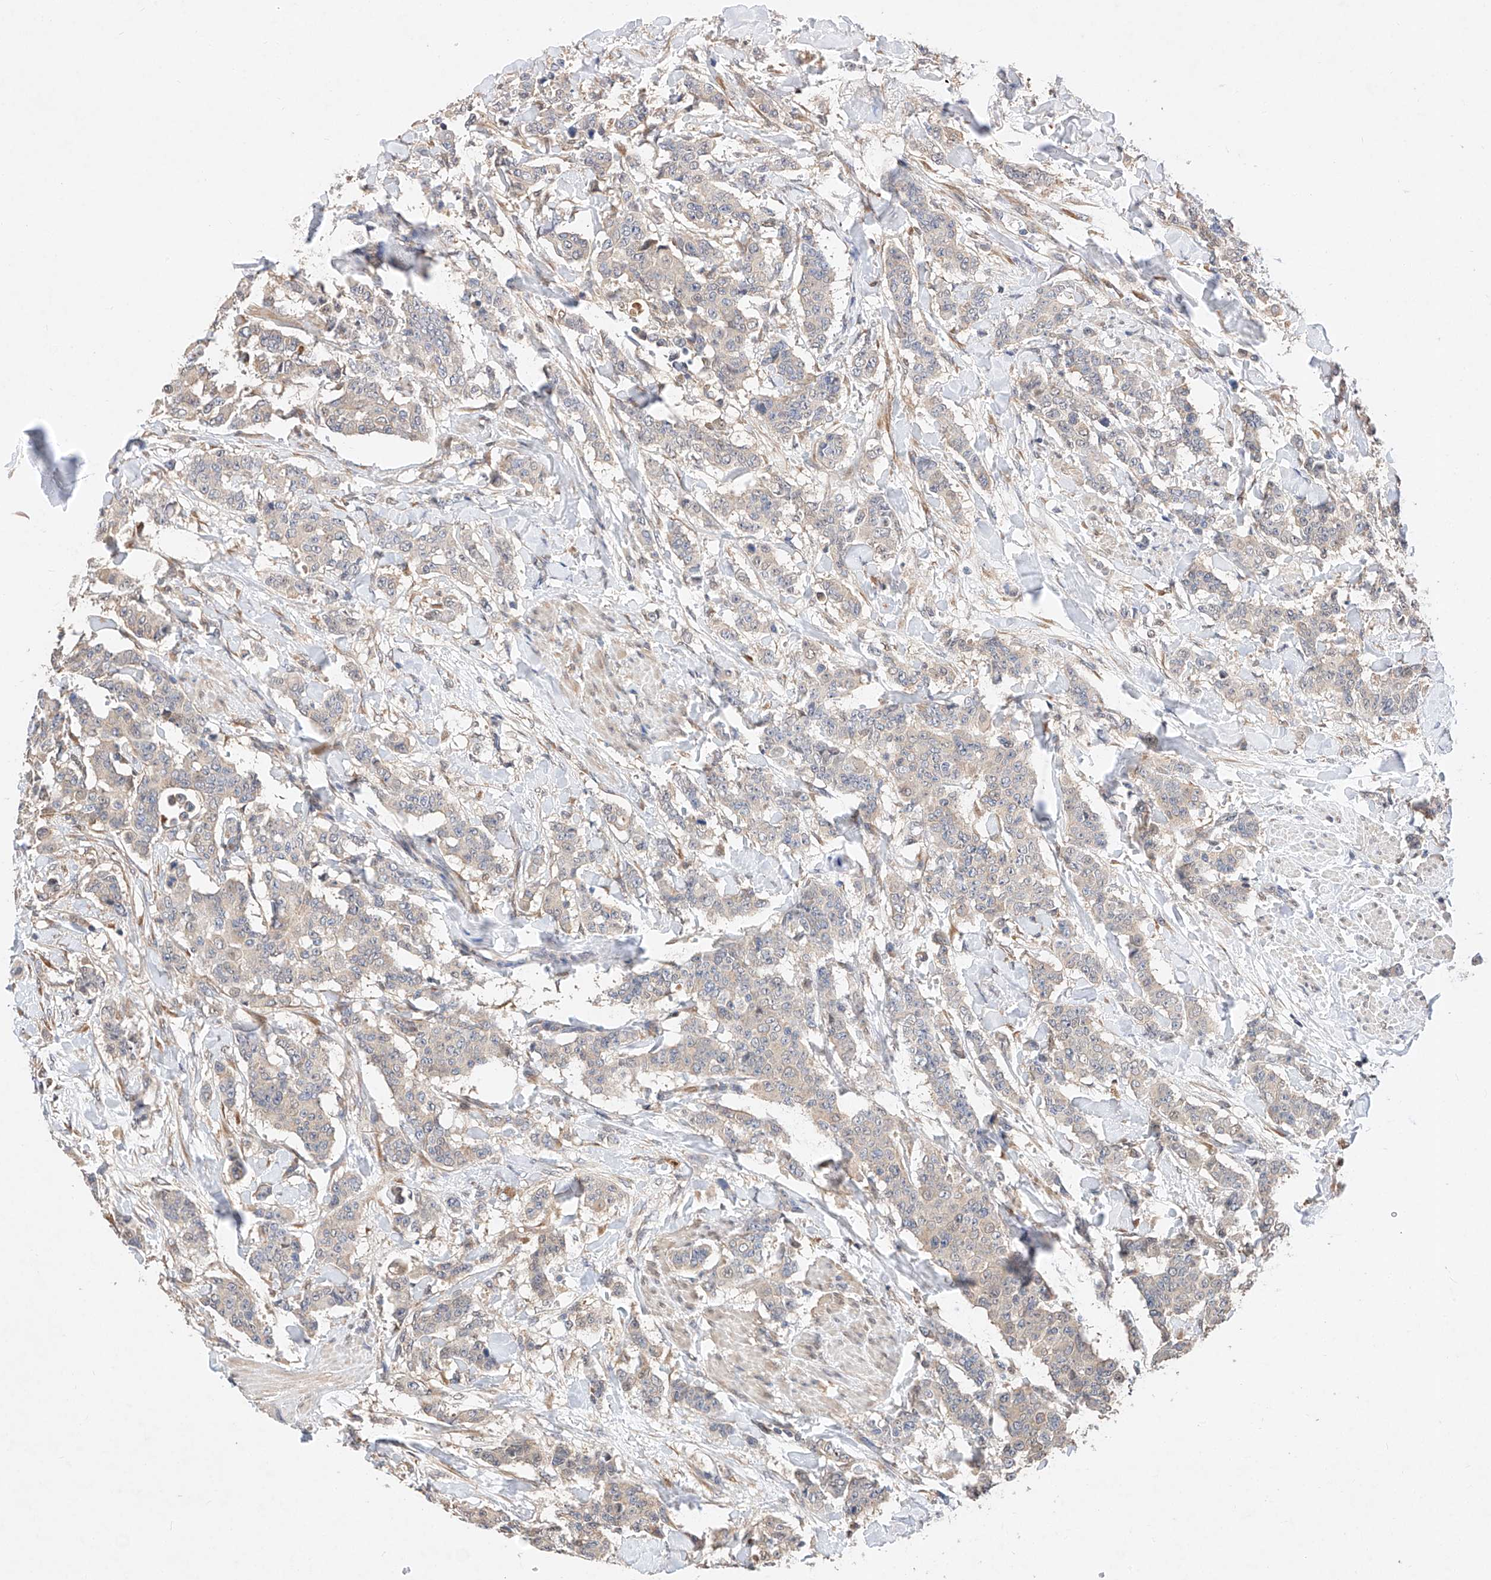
{"staining": {"intensity": "negative", "quantity": "none", "location": "none"}, "tissue": "breast cancer", "cell_type": "Tumor cells", "image_type": "cancer", "snomed": [{"axis": "morphology", "description": "Duct carcinoma"}, {"axis": "topography", "description": "Breast"}], "caption": "Immunohistochemical staining of infiltrating ductal carcinoma (breast) reveals no significant staining in tumor cells.", "gene": "ZSCAN4", "patient": {"sex": "female", "age": 40}}